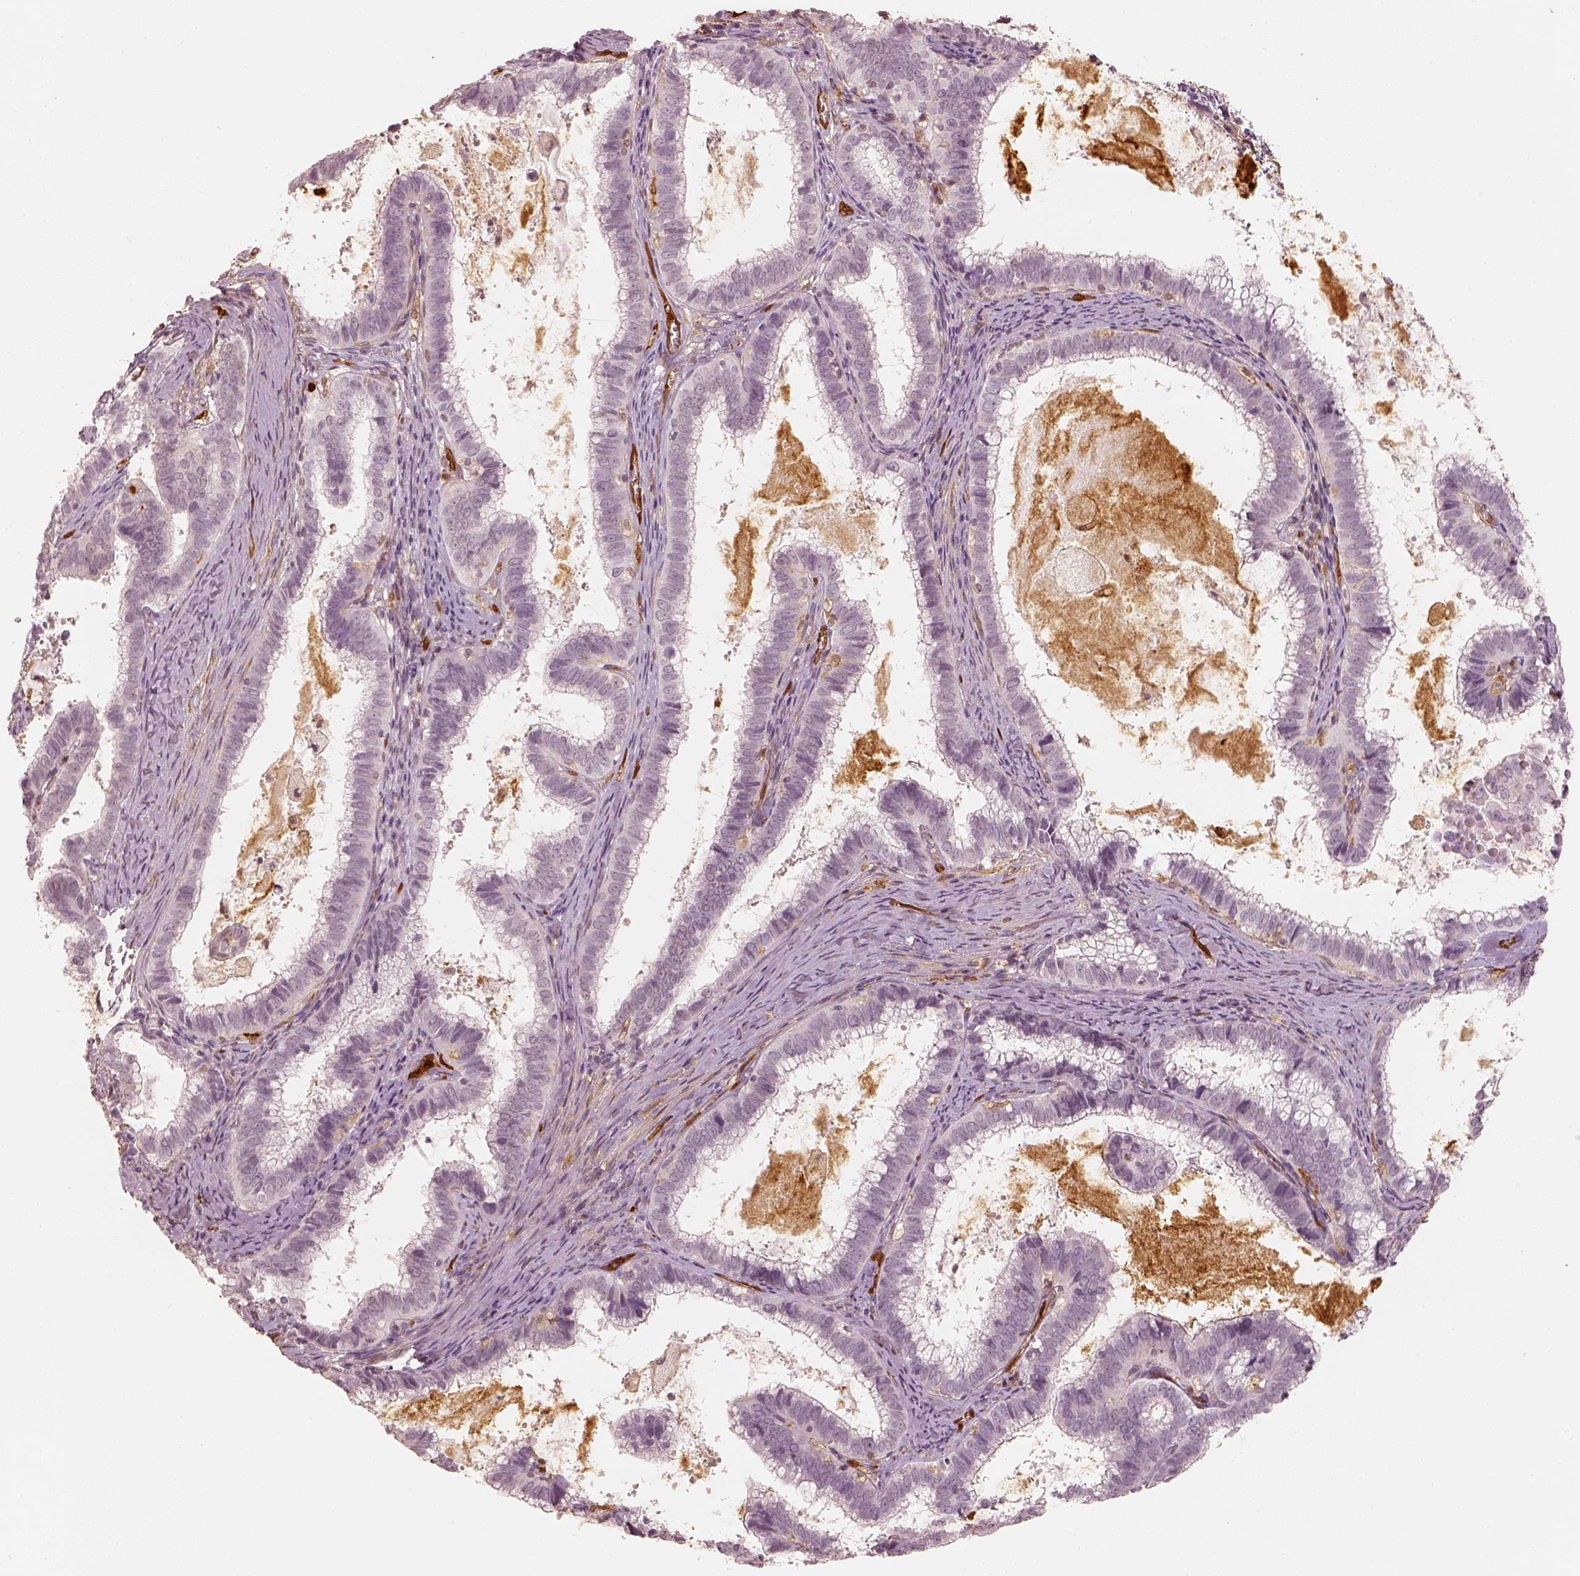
{"staining": {"intensity": "negative", "quantity": "none", "location": "none"}, "tissue": "cervical cancer", "cell_type": "Tumor cells", "image_type": "cancer", "snomed": [{"axis": "morphology", "description": "Adenocarcinoma, NOS"}, {"axis": "topography", "description": "Cervix"}], "caption": "A histopathology image of adenocarcinoma (cervical) stained for a protein demonstrates no brown staining in tumor cells.", "gene": "FSCN1", "patient": {"sex": "female", "age": 61}}